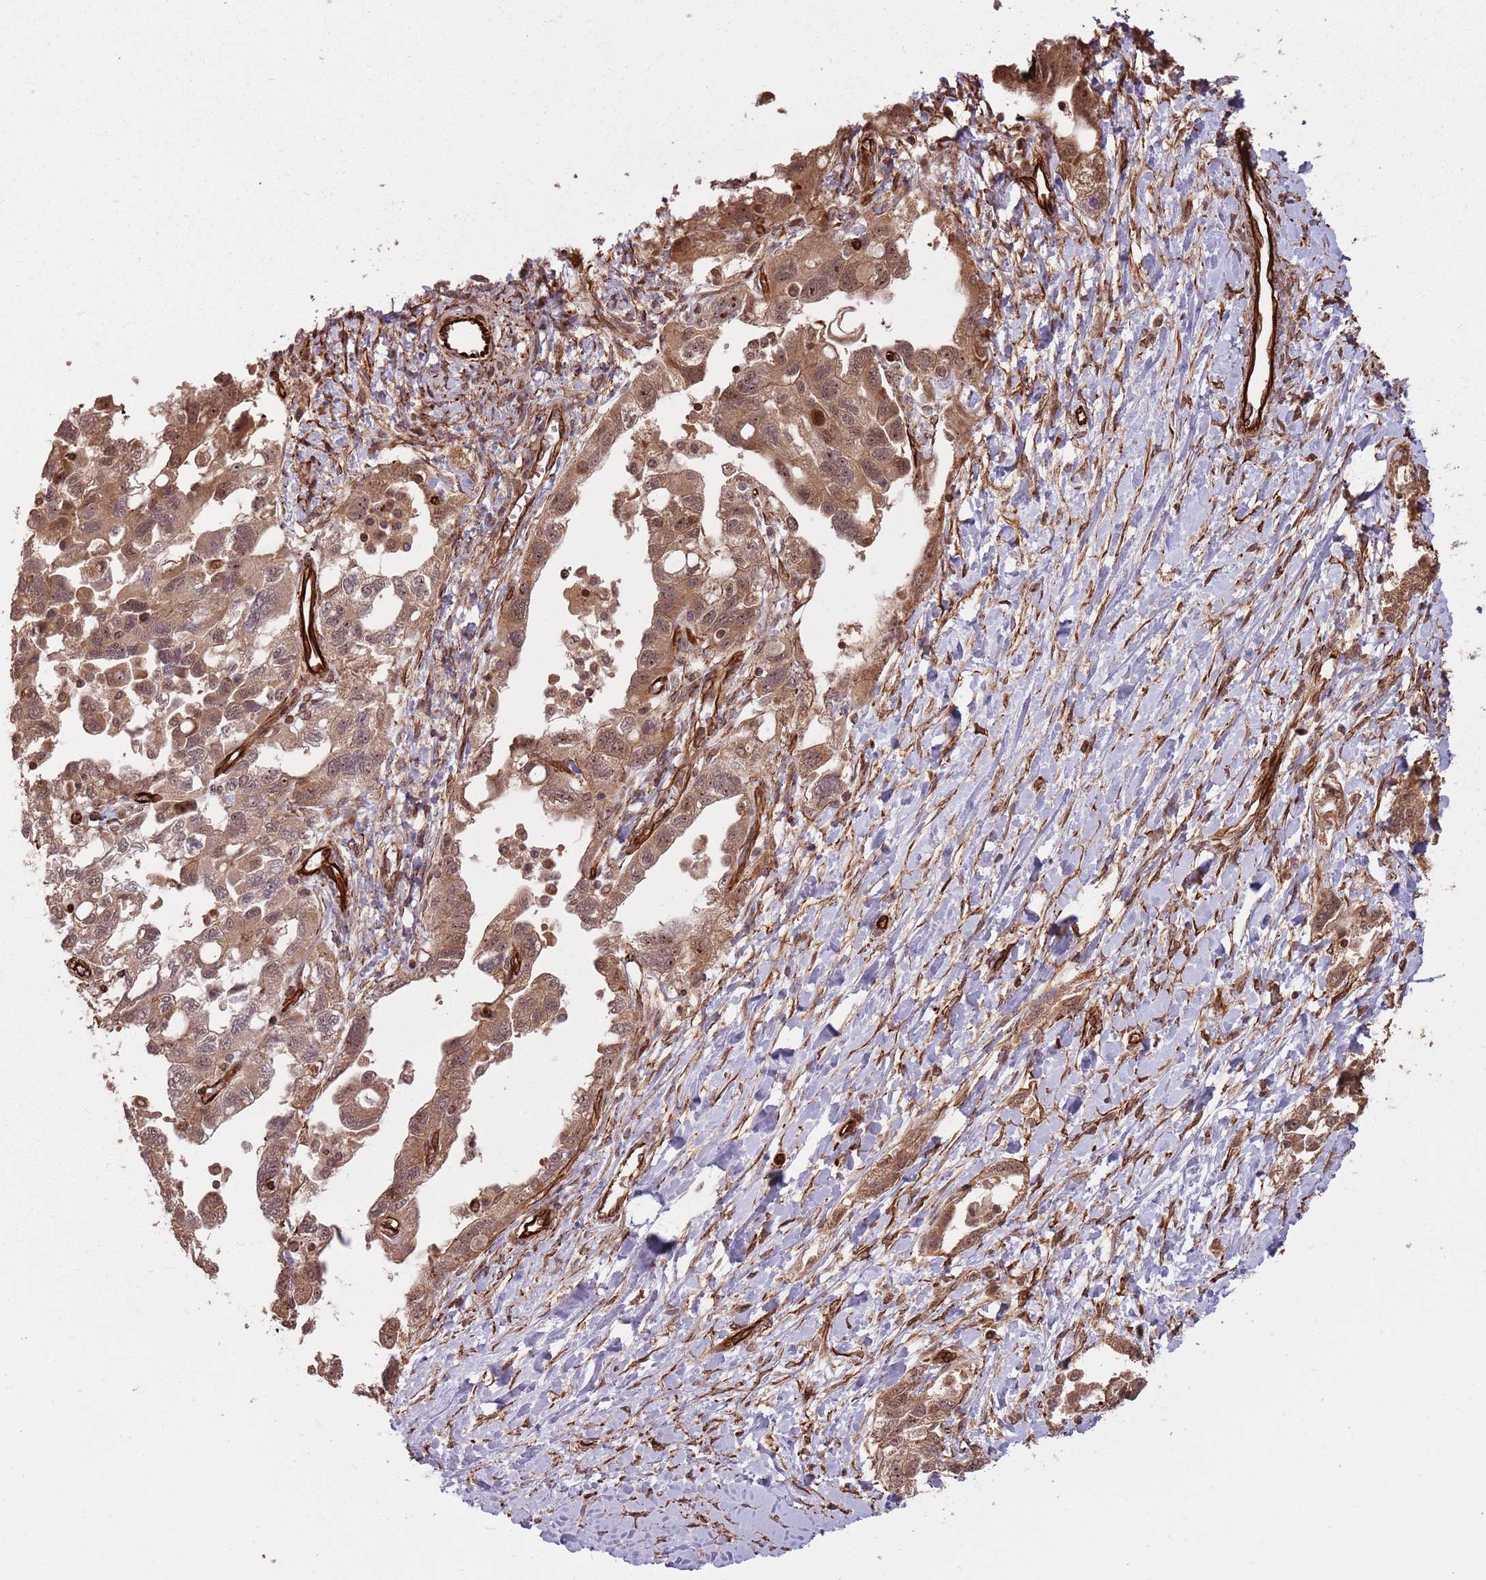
{"staining": {"intensity": "moderate", "quantity": ">75%", "location": "cytoplasmic/membranous,nuclear"}, "tissue": "ovarian cancer", "cell_type": "Tumor cells", "image_type": "cancer", "snomed": [{"axis": "morphology", "description": "Carcinoma, NOS"}, {"axis": "morphology", "description": "Cystadenocarcinoma, serous, NOS"}, {"axis": "topography", "description": "Ovary"}], "caption": "Protein analysis of ovarian cancer (serous cystadenocarcinoma) tissue displays moderate cytoplasmic/membranous and nuclear positivity in approximately >75% of tumor cells. The staining was performed using DAB, with brown indicating positive protein expression. Nuclei are stained blue with hematoxylin.", "gene": "ADAMTS3", "patient": {"sex": "female", "age": 69}}